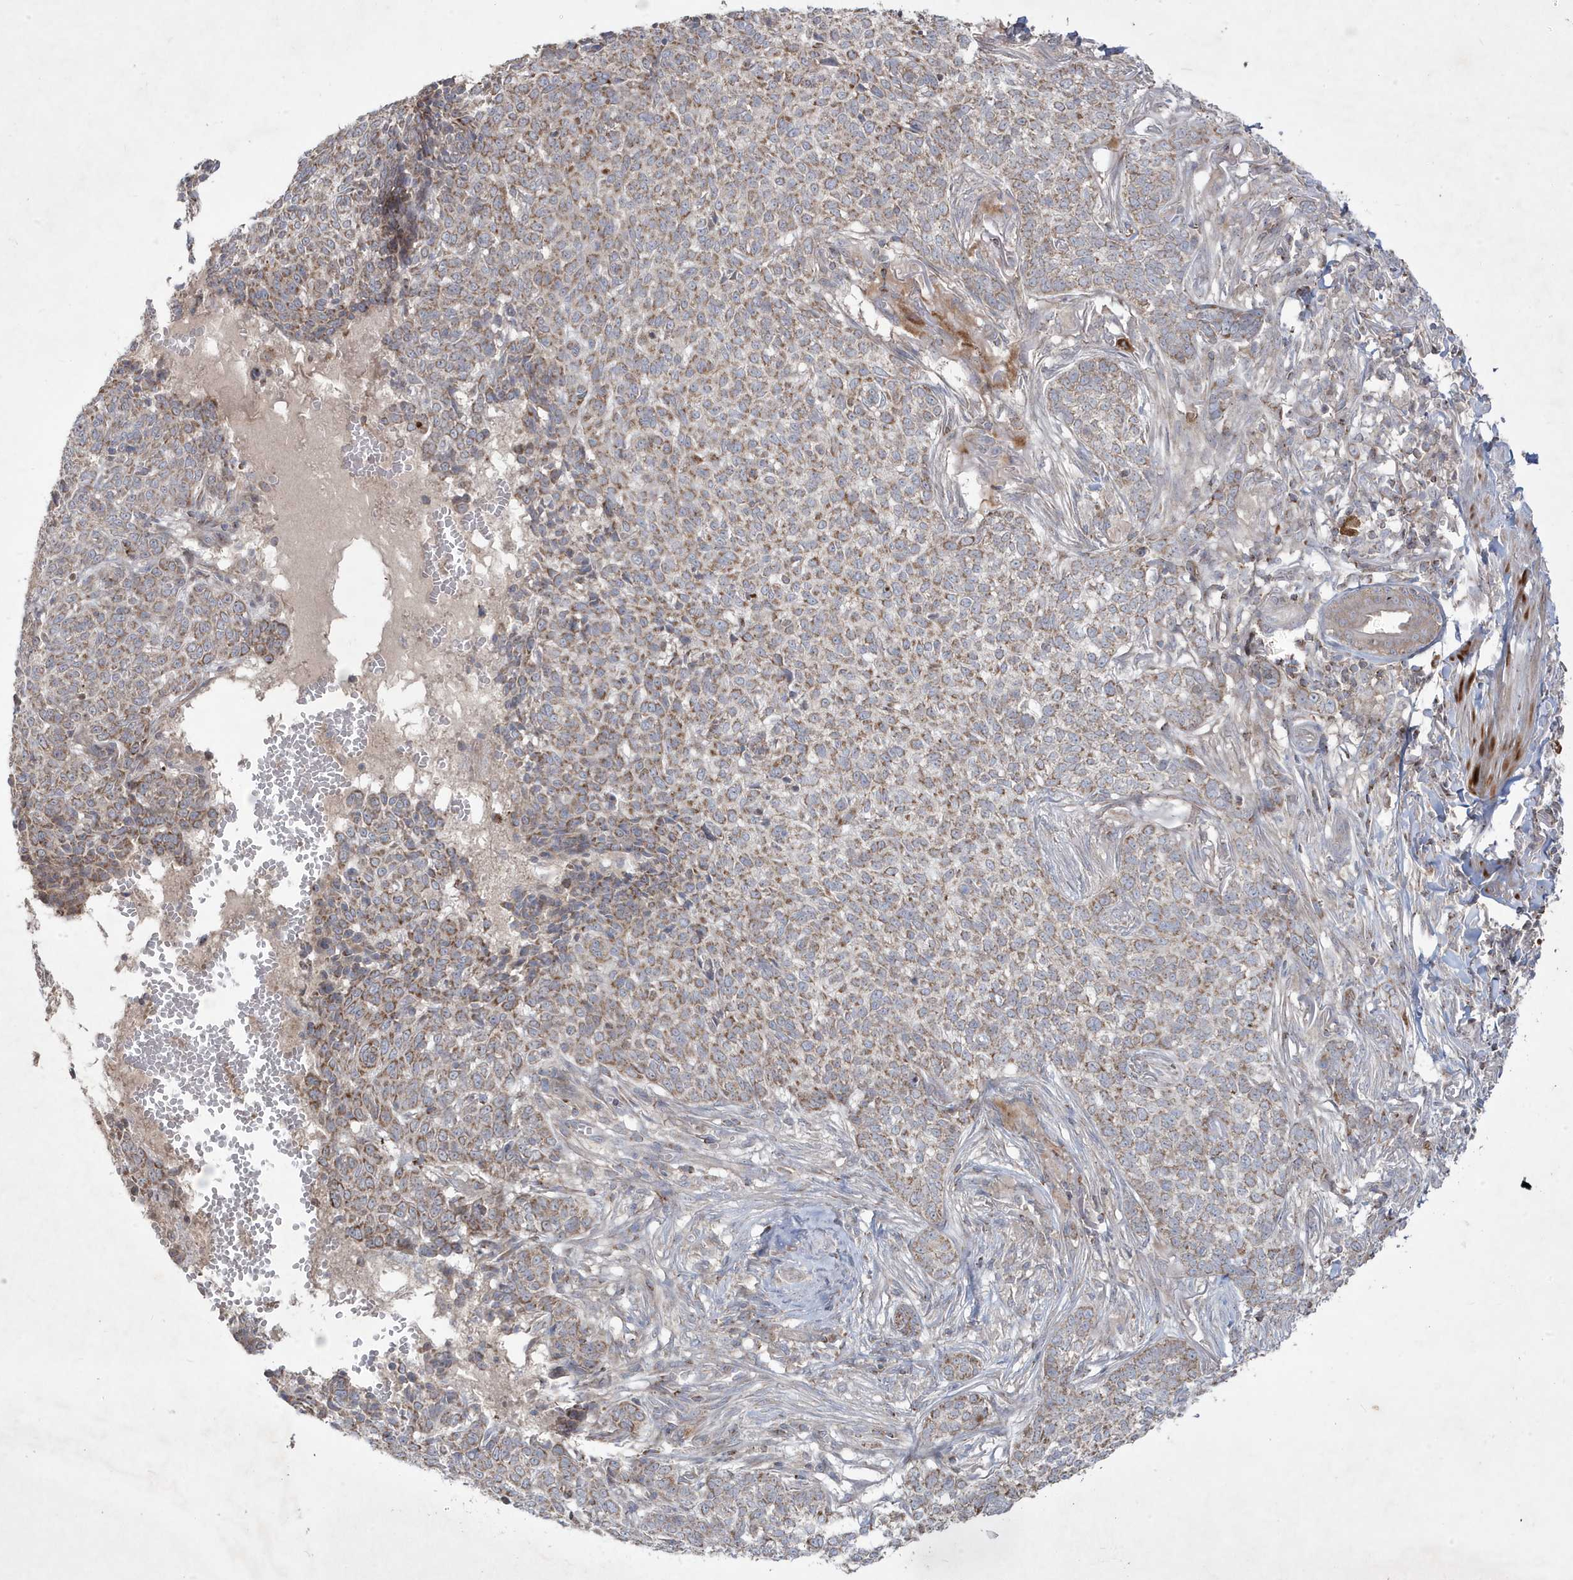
{"staining": {"intensity": "moderate", "quantity": ">75%", "location": "cytoplasmic/membranous"}, "tissue": "skin cancer", "cell_type": "Tumor cells", "image_type": "cancer", "snomed": [{"axis": "morphology", "description": "Basal cell carcinoma"}, {"axis": "topography", "description": "Skin"}], "caption": "Immunohistochemistry (IHC) micrograph of human skin cancer (basal cell carcinoma) stained for a protein (brown), which exhibits medium levels of moderate cytoplasmic/membranous expression in about >75% of tumor cells.", "gene": "ADAMTSL3", "patient": {"sex": "male", "age": 85}}